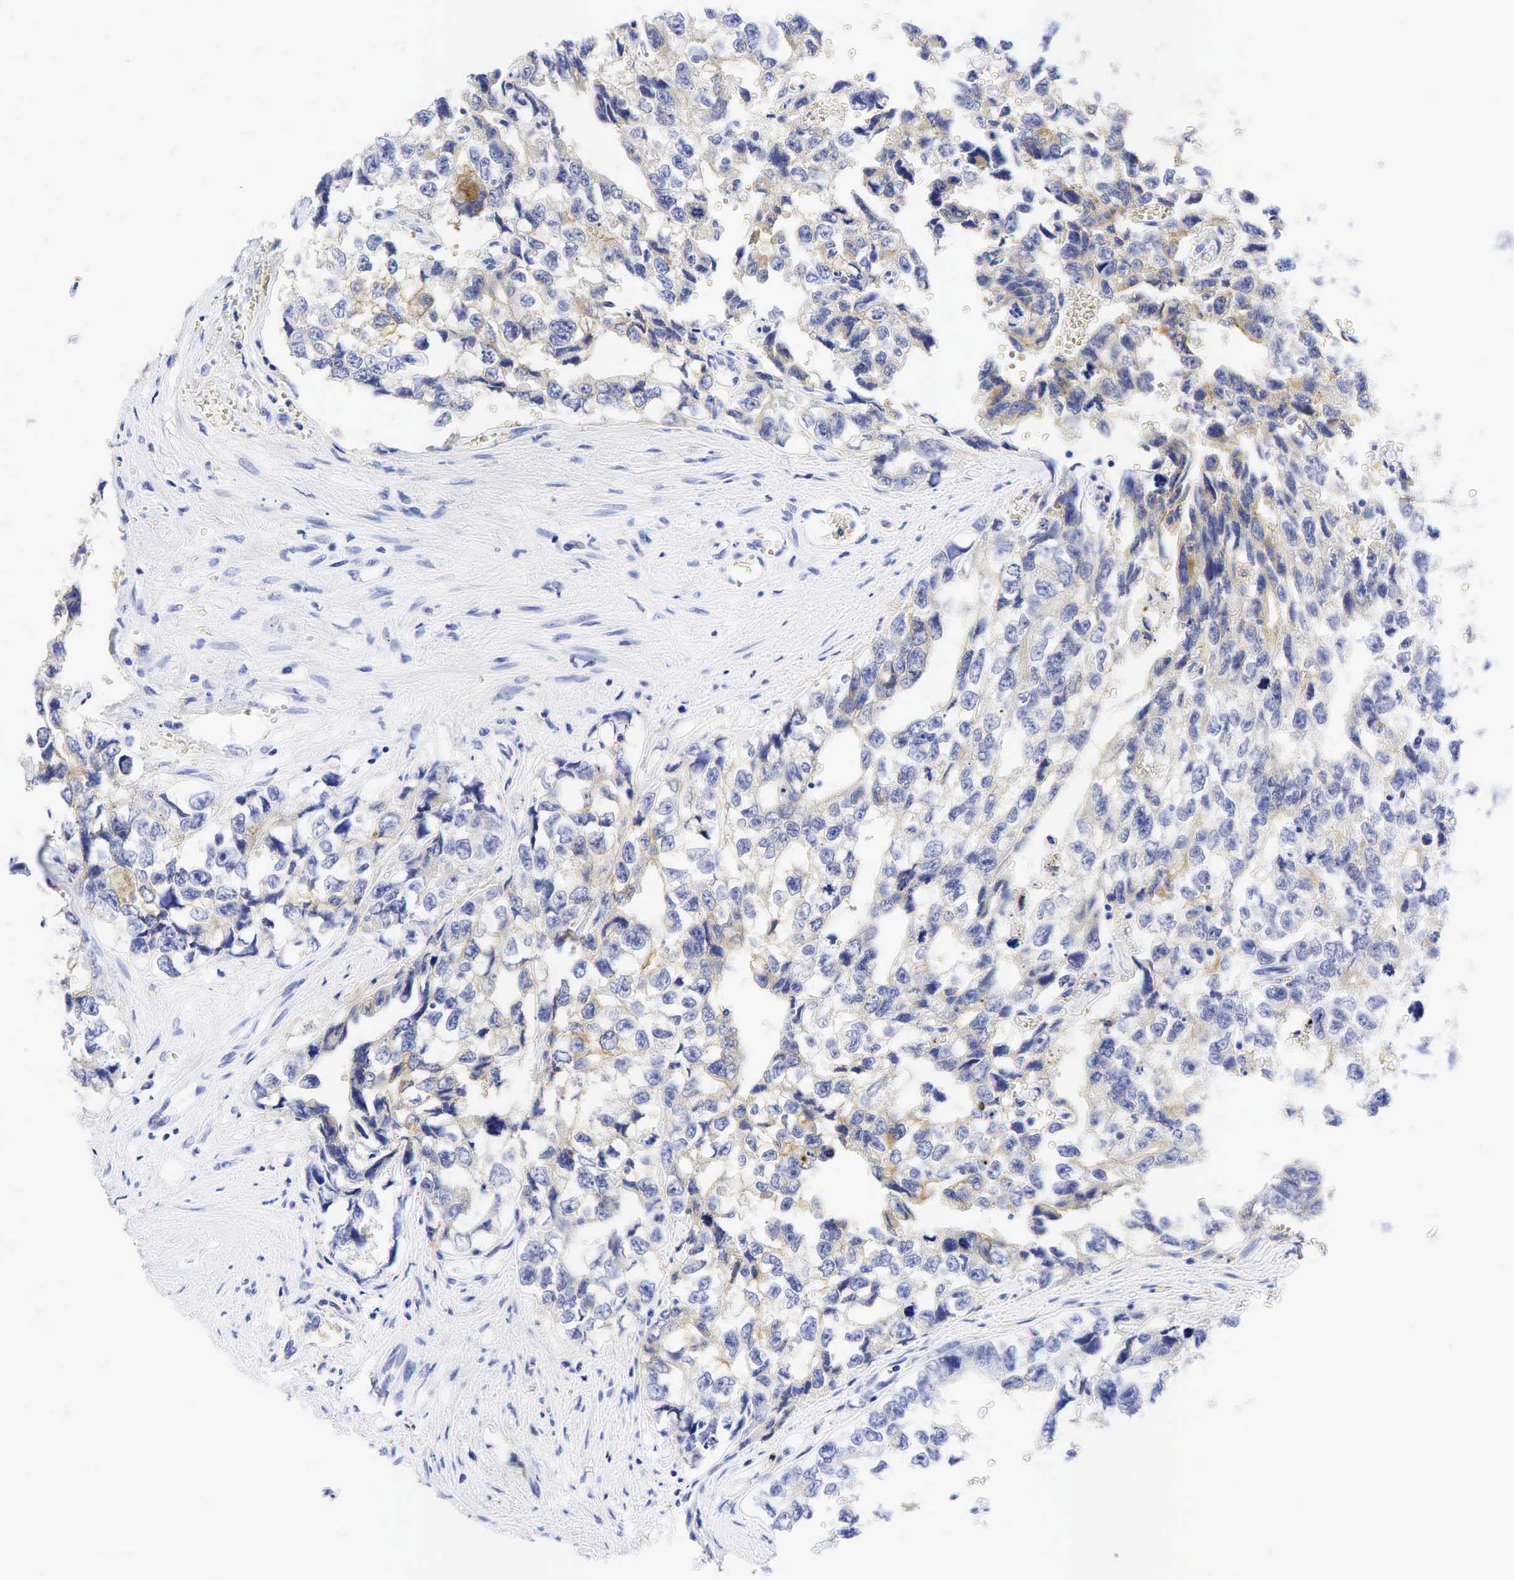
{"staining": {"intensity": "weak", "quantity": "25%-75%", "location": "cytoplasmic/membranous"}, "tissue": "testis cancer", "cell_type": "Tumor cells", "image_type": "cancer", "snomed": [{"axis": "morphology", "description": "Carcinoma, Embryonal, NOS"}, {"axis": "topography", "description": "Testis"}], "caption": "Protein staining reveals weak cytoplasmic/membranous expression in approximately 25%-75% of tumor cells in testis embryonal carcinoma.", "gene": "TNFRSF8", "patient": {"sex": "male", "age": 31}}